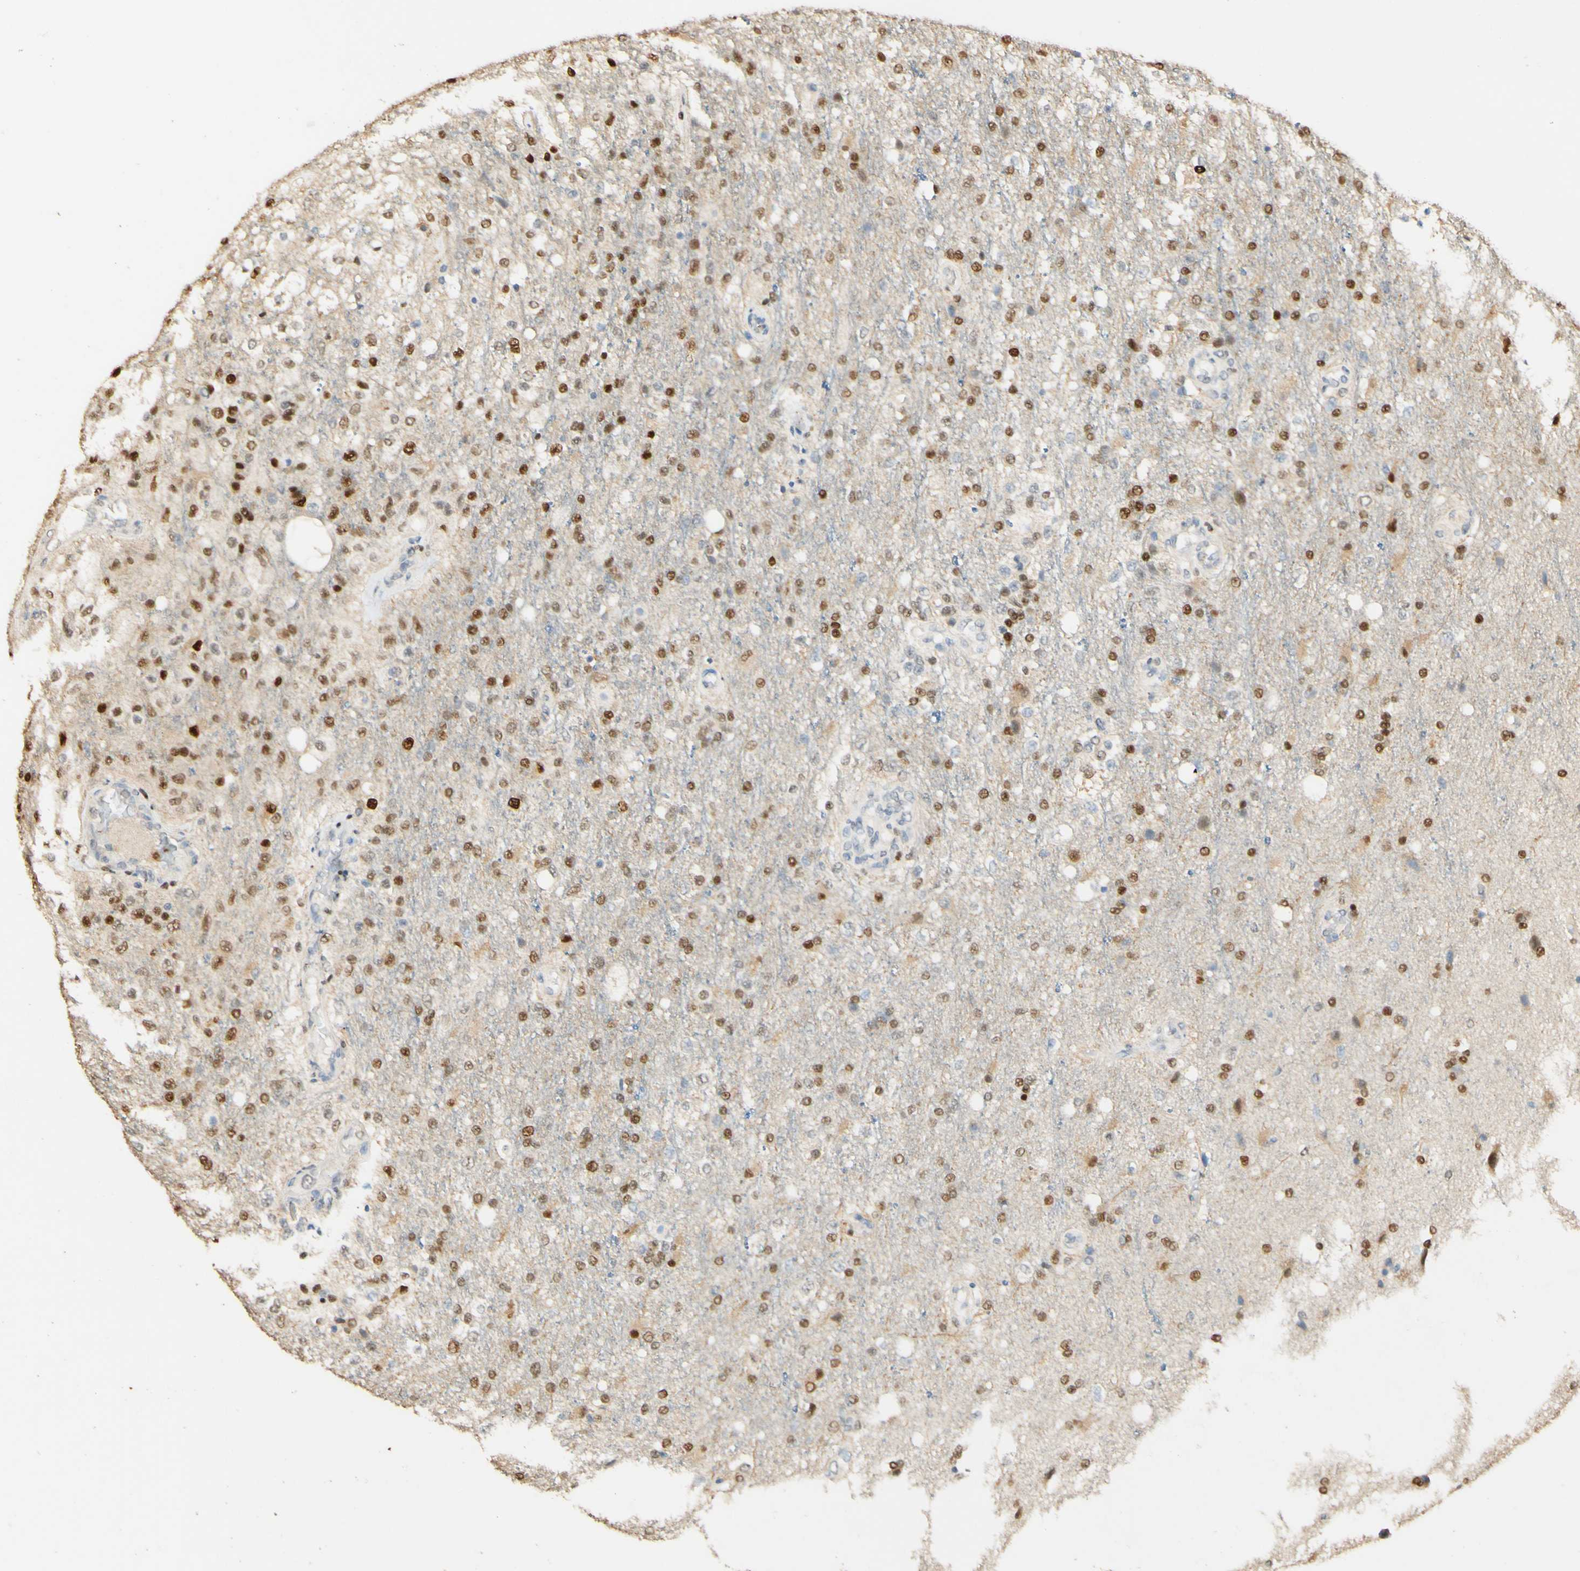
{"staining": {"intensity": "strong", "quantity": "25%-75%", "location": "nuclear"}, "tissue": "glioma", "cell_type": "Tumor cells", "image_type": "cancer", "snomed": [{"axis": "morphology", "description": "Normal tissue, NOS"}, {"axis": "morphology", "description": "Glioma, malignant, High grade"}, {"axis": "topography", "description": "Cerebral cortex"}], "caption": "Immunohistochemical staining of human high-grade glioma (malignant) demonstrates strong nuclear protein positivity in approximately 25%-75% of tumor cells. Nuclei are stained in blue.", "gene": "MAP3K4", "patient": {"sex": "male", "age": 77}}